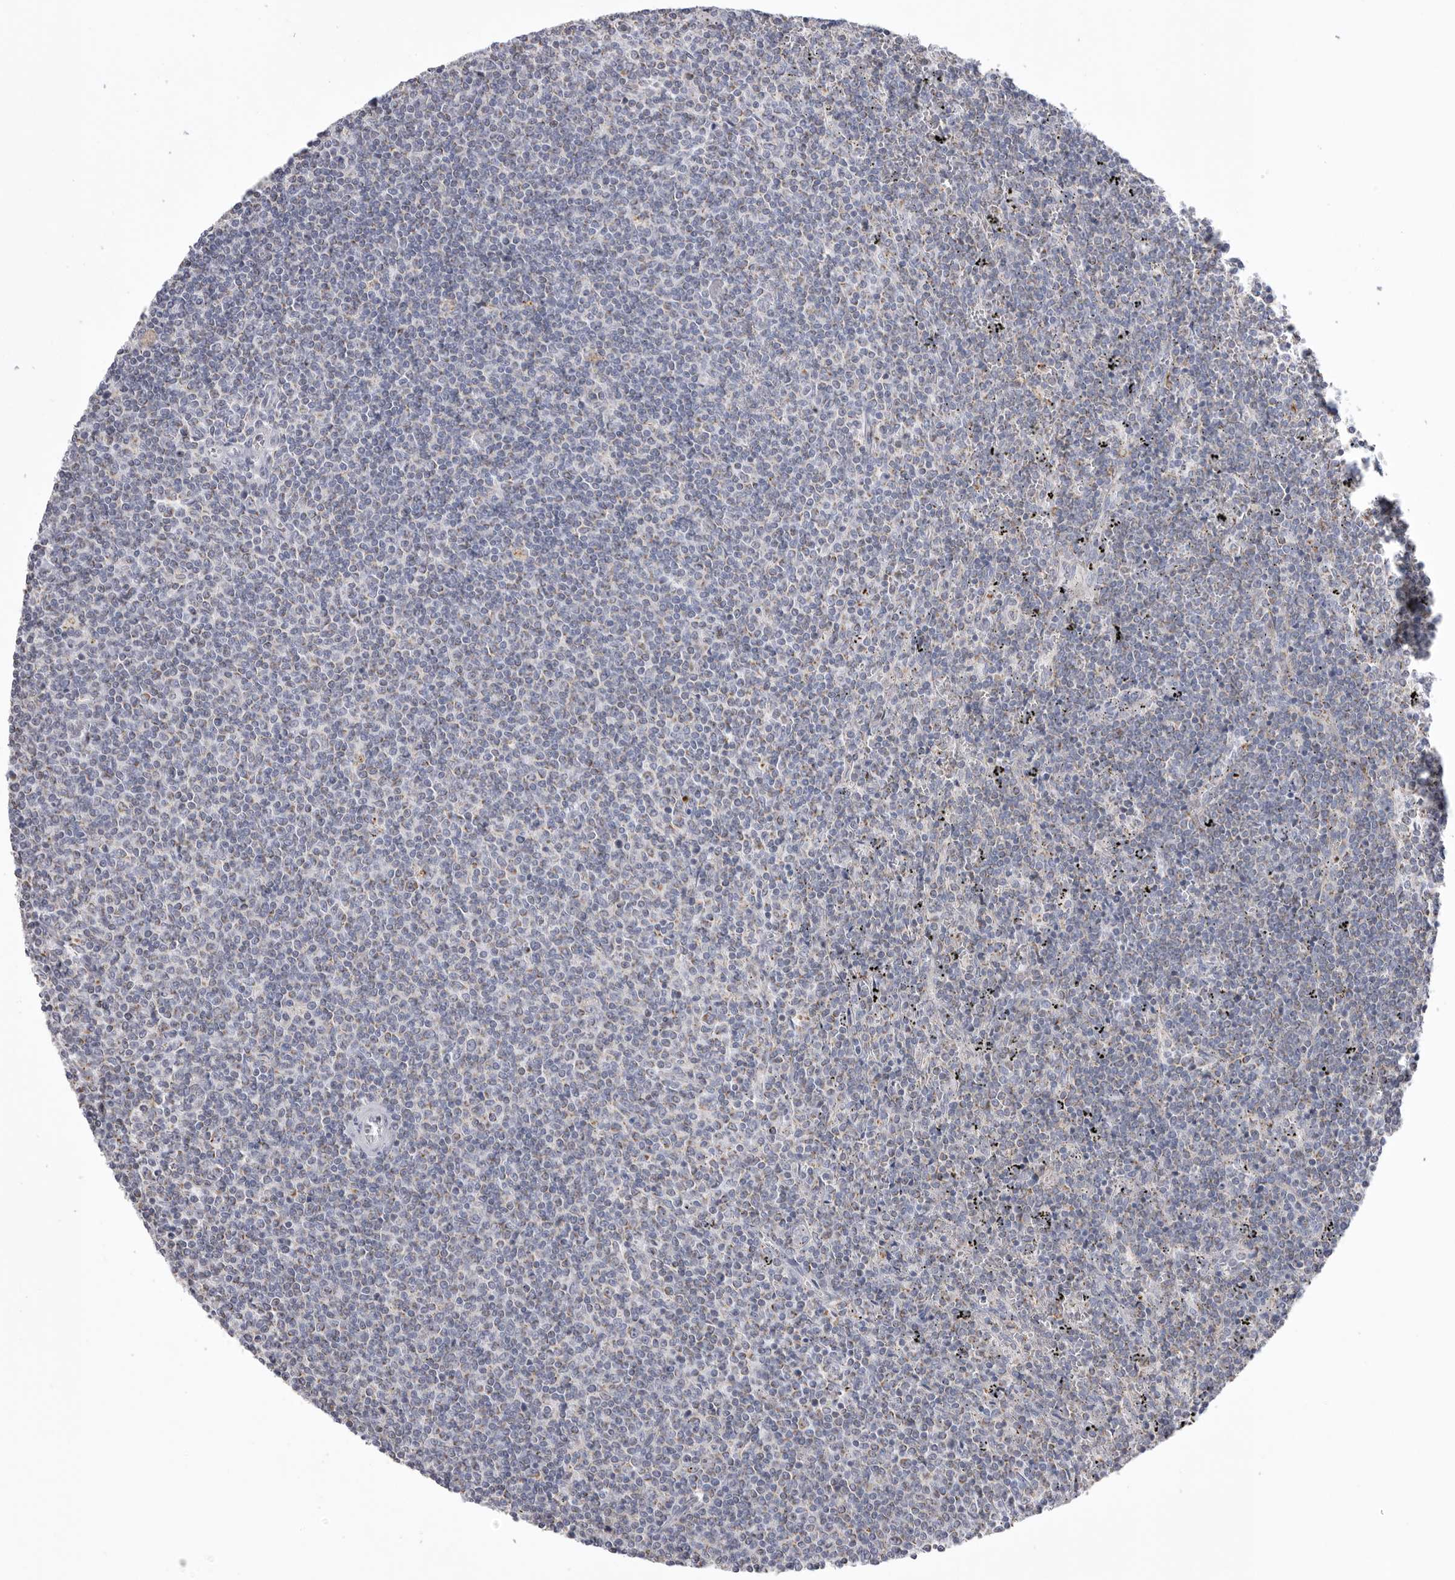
{"staining": {"intensity": "negative", "quantity": "none", "location": "none"}, "tissue": "lymphoma", "cell_type": "Tumor cells", "image_type": "cancer", "snomed": [{"axis": "morphology", "description": "Malignant lymphoma, non-Hodgkin's type, Low grade"}, {"axis": "topography", "description": "Spleen"}], "caption": "DAB (3,3'-diaminobenzidine) immunohistochemical staining of human malignant lymphoma, non-Hodgkin's type (low-grade) demonstrates no significant positivity in tumor cells.", "gene": "VDAC3", "patient": {"sex": "female", "age": 50}}